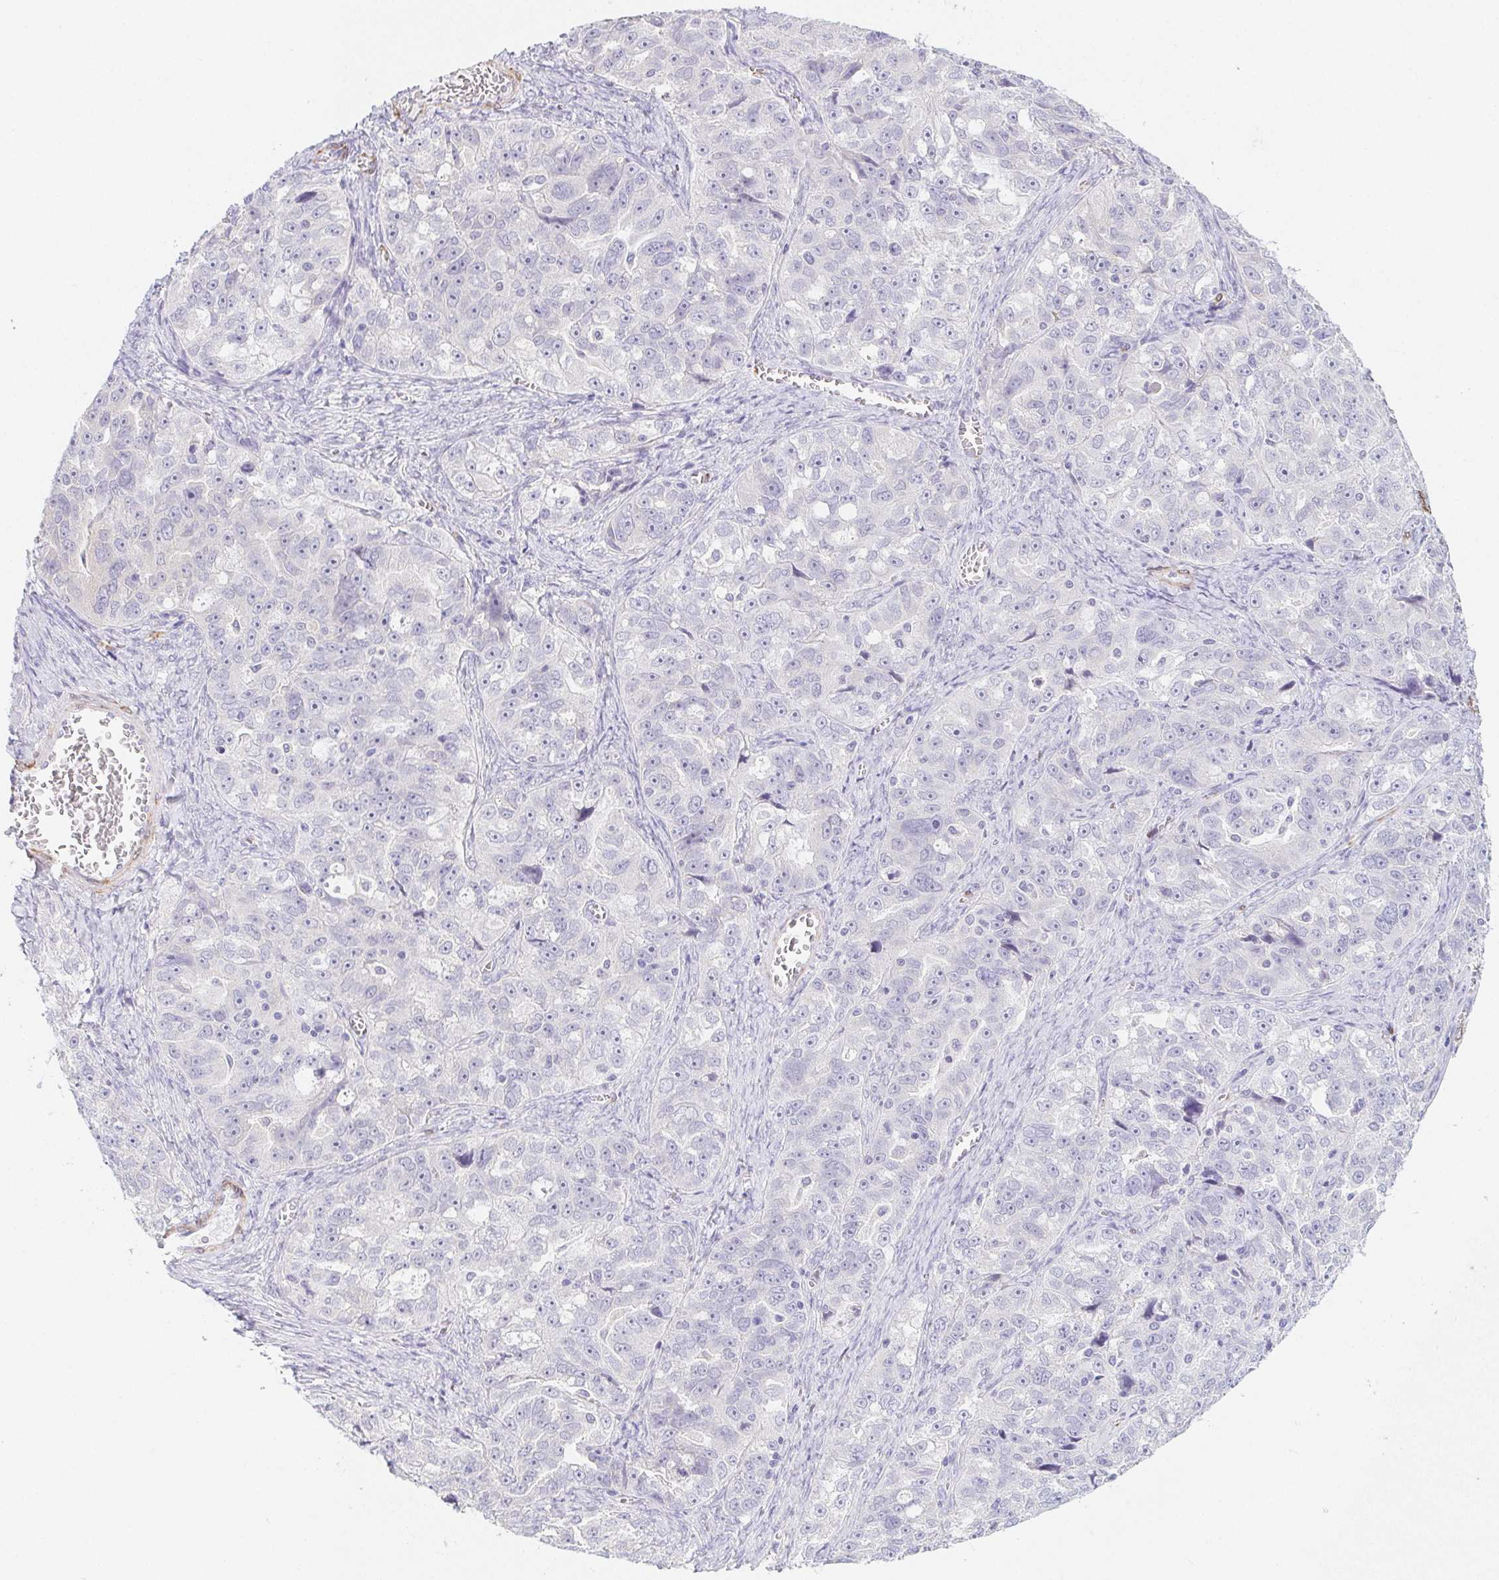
{"staining": {"intensity": "negative", "quantity": "none", "location": "none"}, "tissue": "ovarian cancer", "cell_type": "Tumor cells", "image_type": "cancer", "snomed": [{"axis": "morphology", "description": "Cystadenocarcinoma, serous, NOS"}, {"axis": "topography", "description": "Ovary"}], "caption": "High magnification brightfield microscopy of ovarian cancer (serous cystadenocarcinoma) stained with DAB (brown) and counterstained with hematoxylin (blue): tumor cells show no significant expression.", "gene": "HRC", "patient": {"sex": "female", "age": 51}}